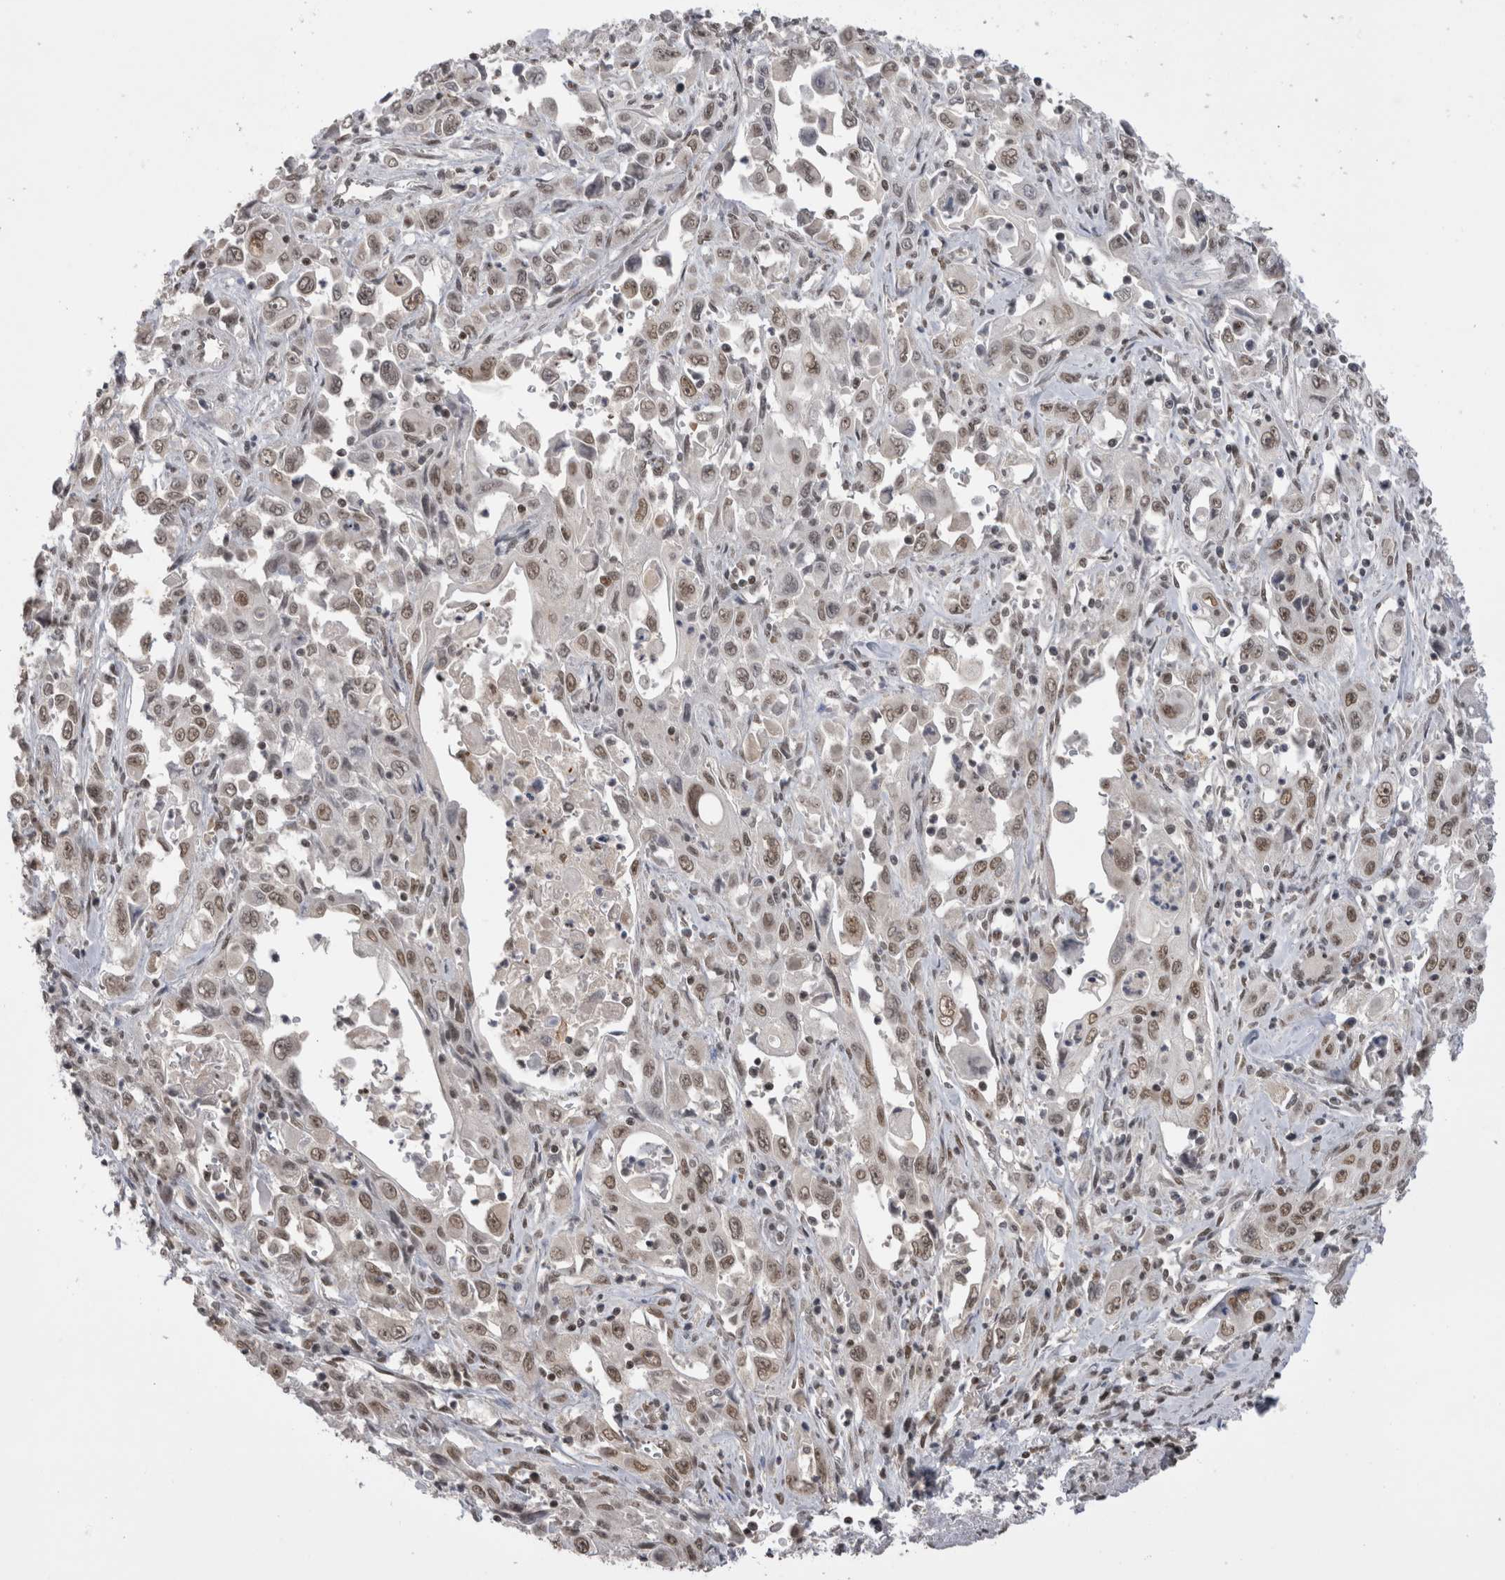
{"staining": {"intensity": "moderate", "quantity": ">75%", "location": "nuclear"}, "tissue": "pancreatic cancer", "cell_type": "Tumor cells", "image_type": "cancer", "snomed": [{"axis": "morphology", "description": "Adenocarcinoma, NOS"}, {"axis": "topography", "description": "Pancreas"}], "caption": "Moderate nuclear expression for a protein is present in about >75% of tumor cells of pancreatic adenocarcinoma using immunohistochemistry (IHC).", "gene": "DAXX", "patient": {"sex": "male", "age": 70}}